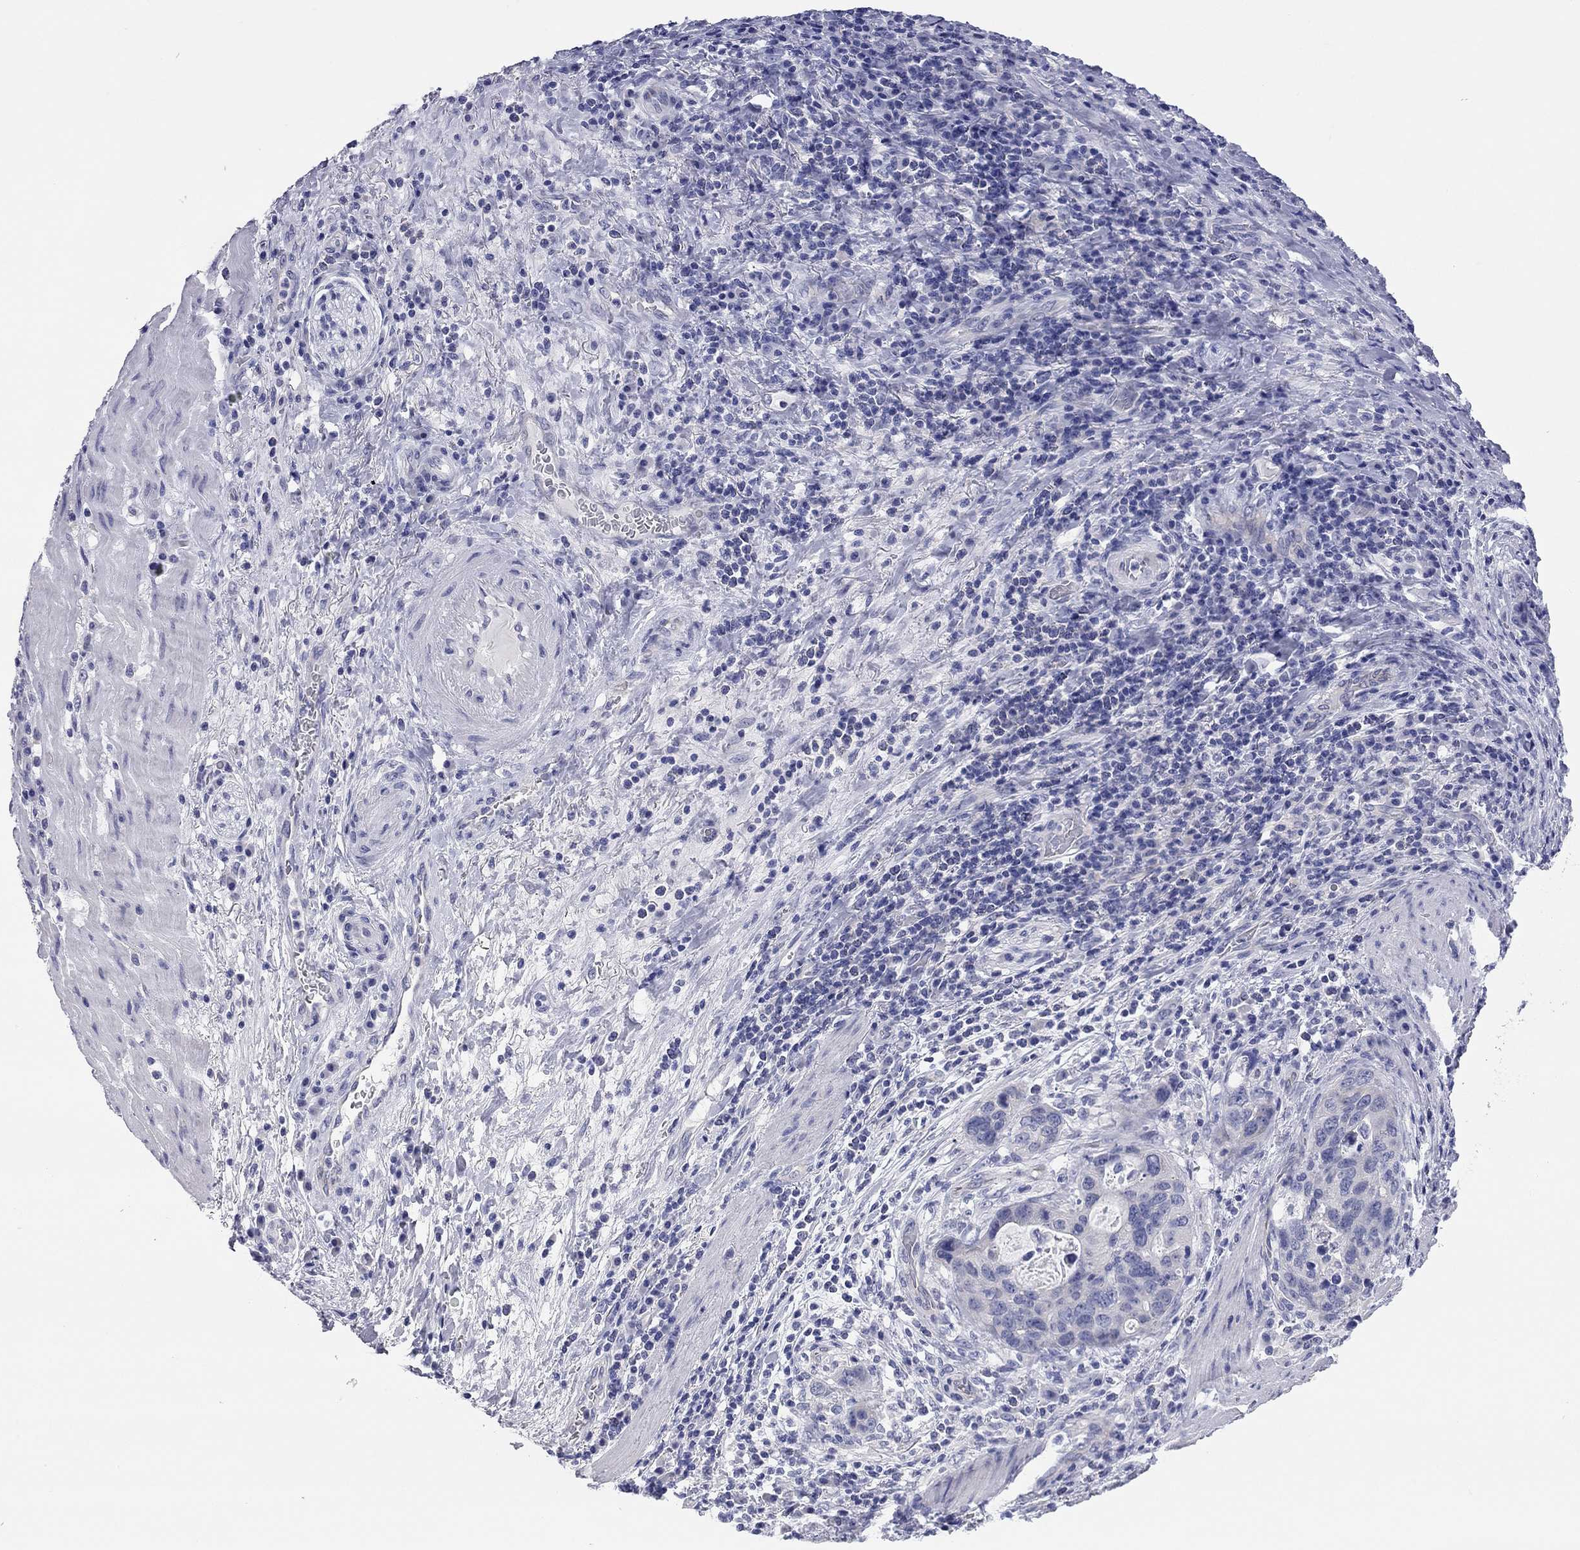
{"staining": {"intensity": "negative", "quantity": "none", "location": "none"}, "tissue": "stomach cancer", "cell_type": "Tumor cells", "image_type": "cancer", "snomed": [{"axis": "morphology", "description": "Adenocarcinoma, NOS"}, {"axis": "topography", "description": "Stomach"}], "caption": "Image shows no protein staining in tumor cells of stomach cancer tissue. (DAB immunohistochemistry visualized using brightfield microscopy, high magnification).", "gene": "TMEM221", "patient": {"sex": "male", "age": 54}}